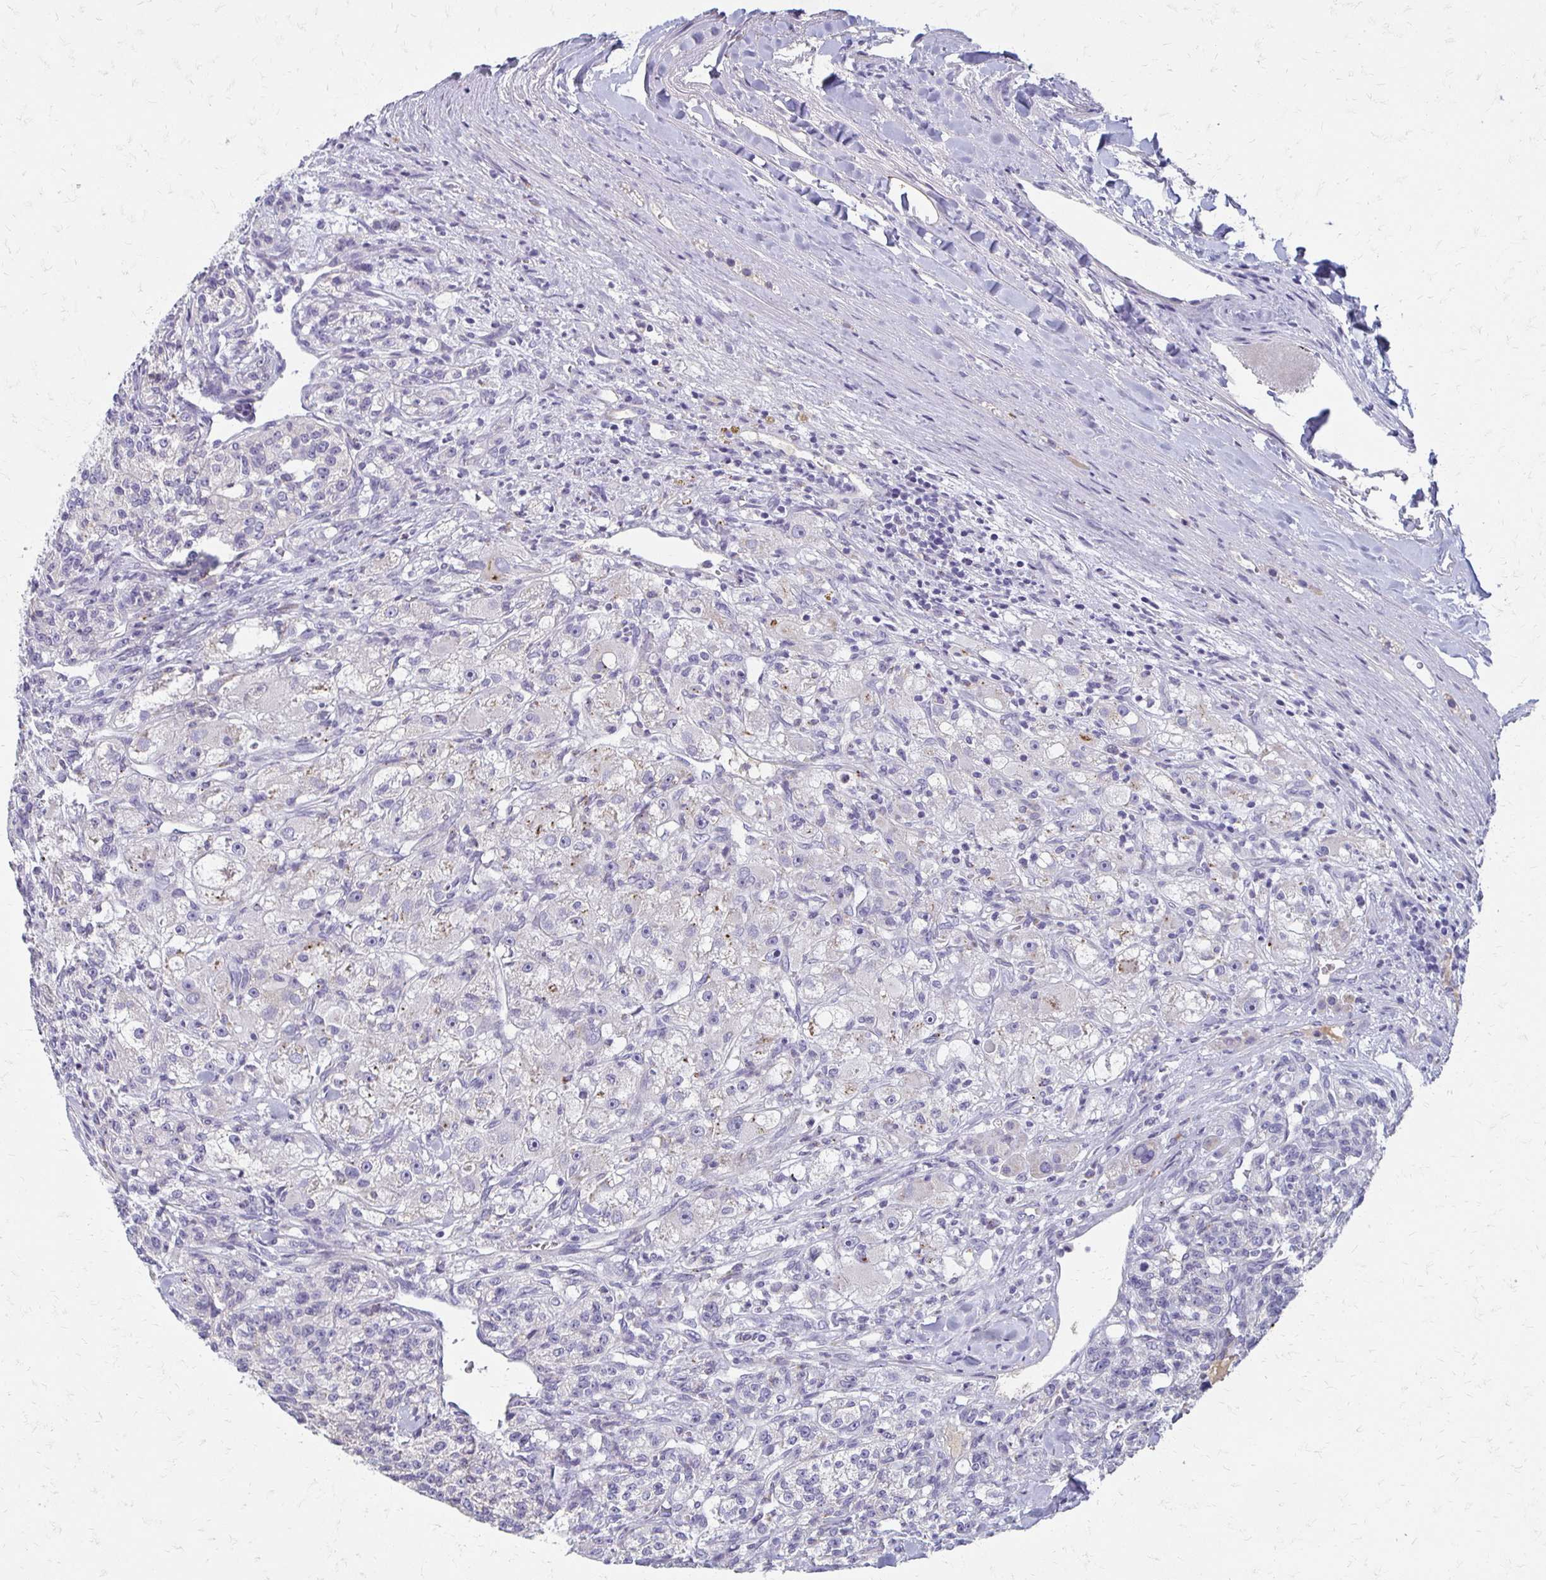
{"staining": {"intensity": "negative", "quantity": "none", "location": "none"}, "tissue": "renal cancer", "cell_type": "Tumor cells", "image_type": "cancer", "snomed": [{"axis": "morphology", "description": "Adenocarcinoma, NOS"}, {"axis": "topography", "description": "Kidney"}], "caption": "This is an immunohistochemistry (IHC) image of human renal cancer. There is no positivity in tumor cells.", "gene": "BBS12", "patient": {"sex": "female", "age": 63}}